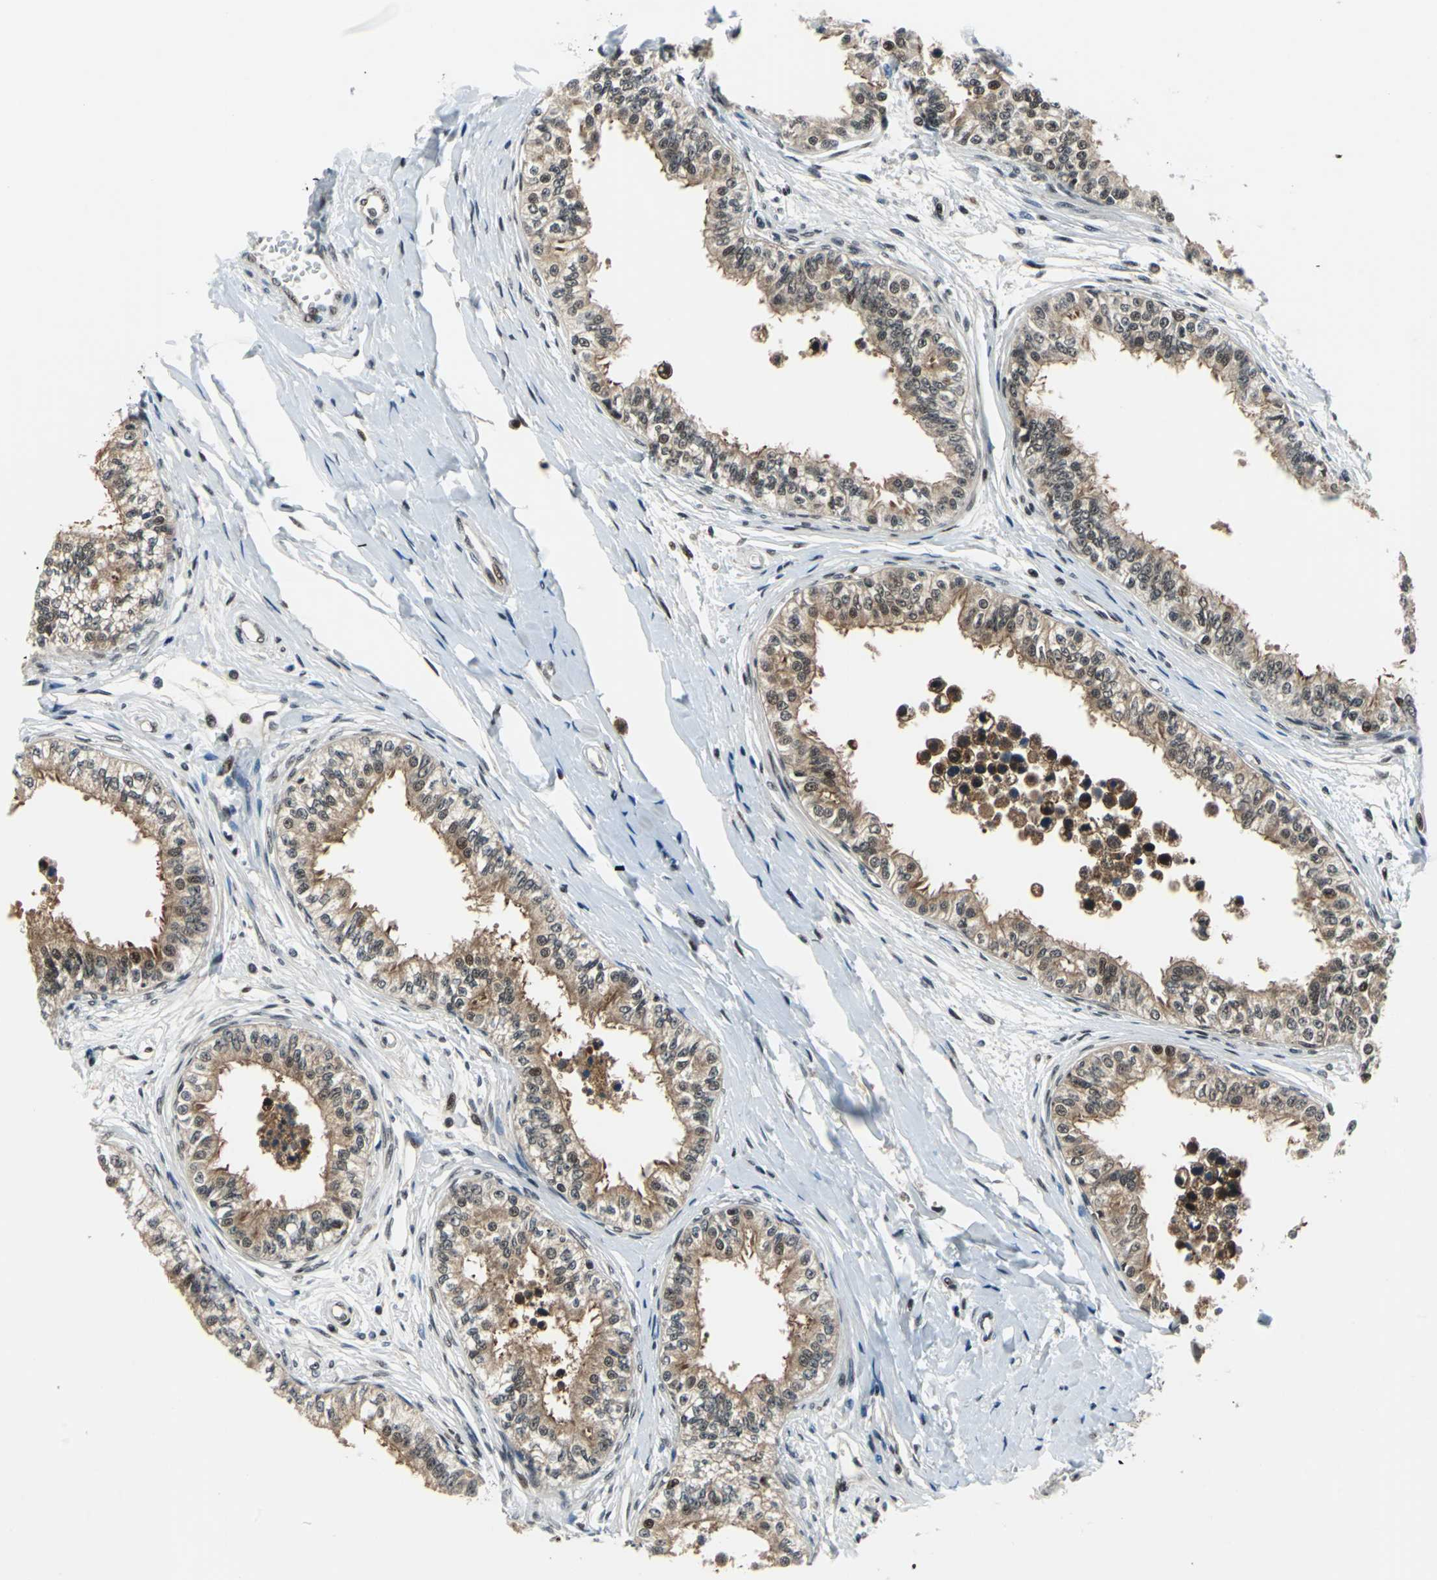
{"staining": {"intensity": "moderate", "quantity": ">75%", "location": "cytoplasmic/membranous,nuclear"}, "tissue": "epididymis", "cell_type": "Glandular cells", "image_type": "normal", "snomed": [{"axis": "morphology", "description": "Normal tissue, NOS"}, {"axis": "morphology", "description": "Adenocarcinoma, metastatic, NOS"}, {"axis": "topography", "description": "Testis"}, {"axis": "topography", "description": "Epididymis"}], "caption": "Protein staining by immunohistochemistry (IHC) exhibits moderate cytoplasmic/membranous,nuclear expression in approximately >75% of glandular cells in benign epididymis. (Stains: DAB (3,3'-diaminobenzidine) in brown, nuclei in blue, Microscopy: brightfield microscopy at high magnification).", "gene": "POLR3K", "patient": {"sex": "male", "age": 26}}